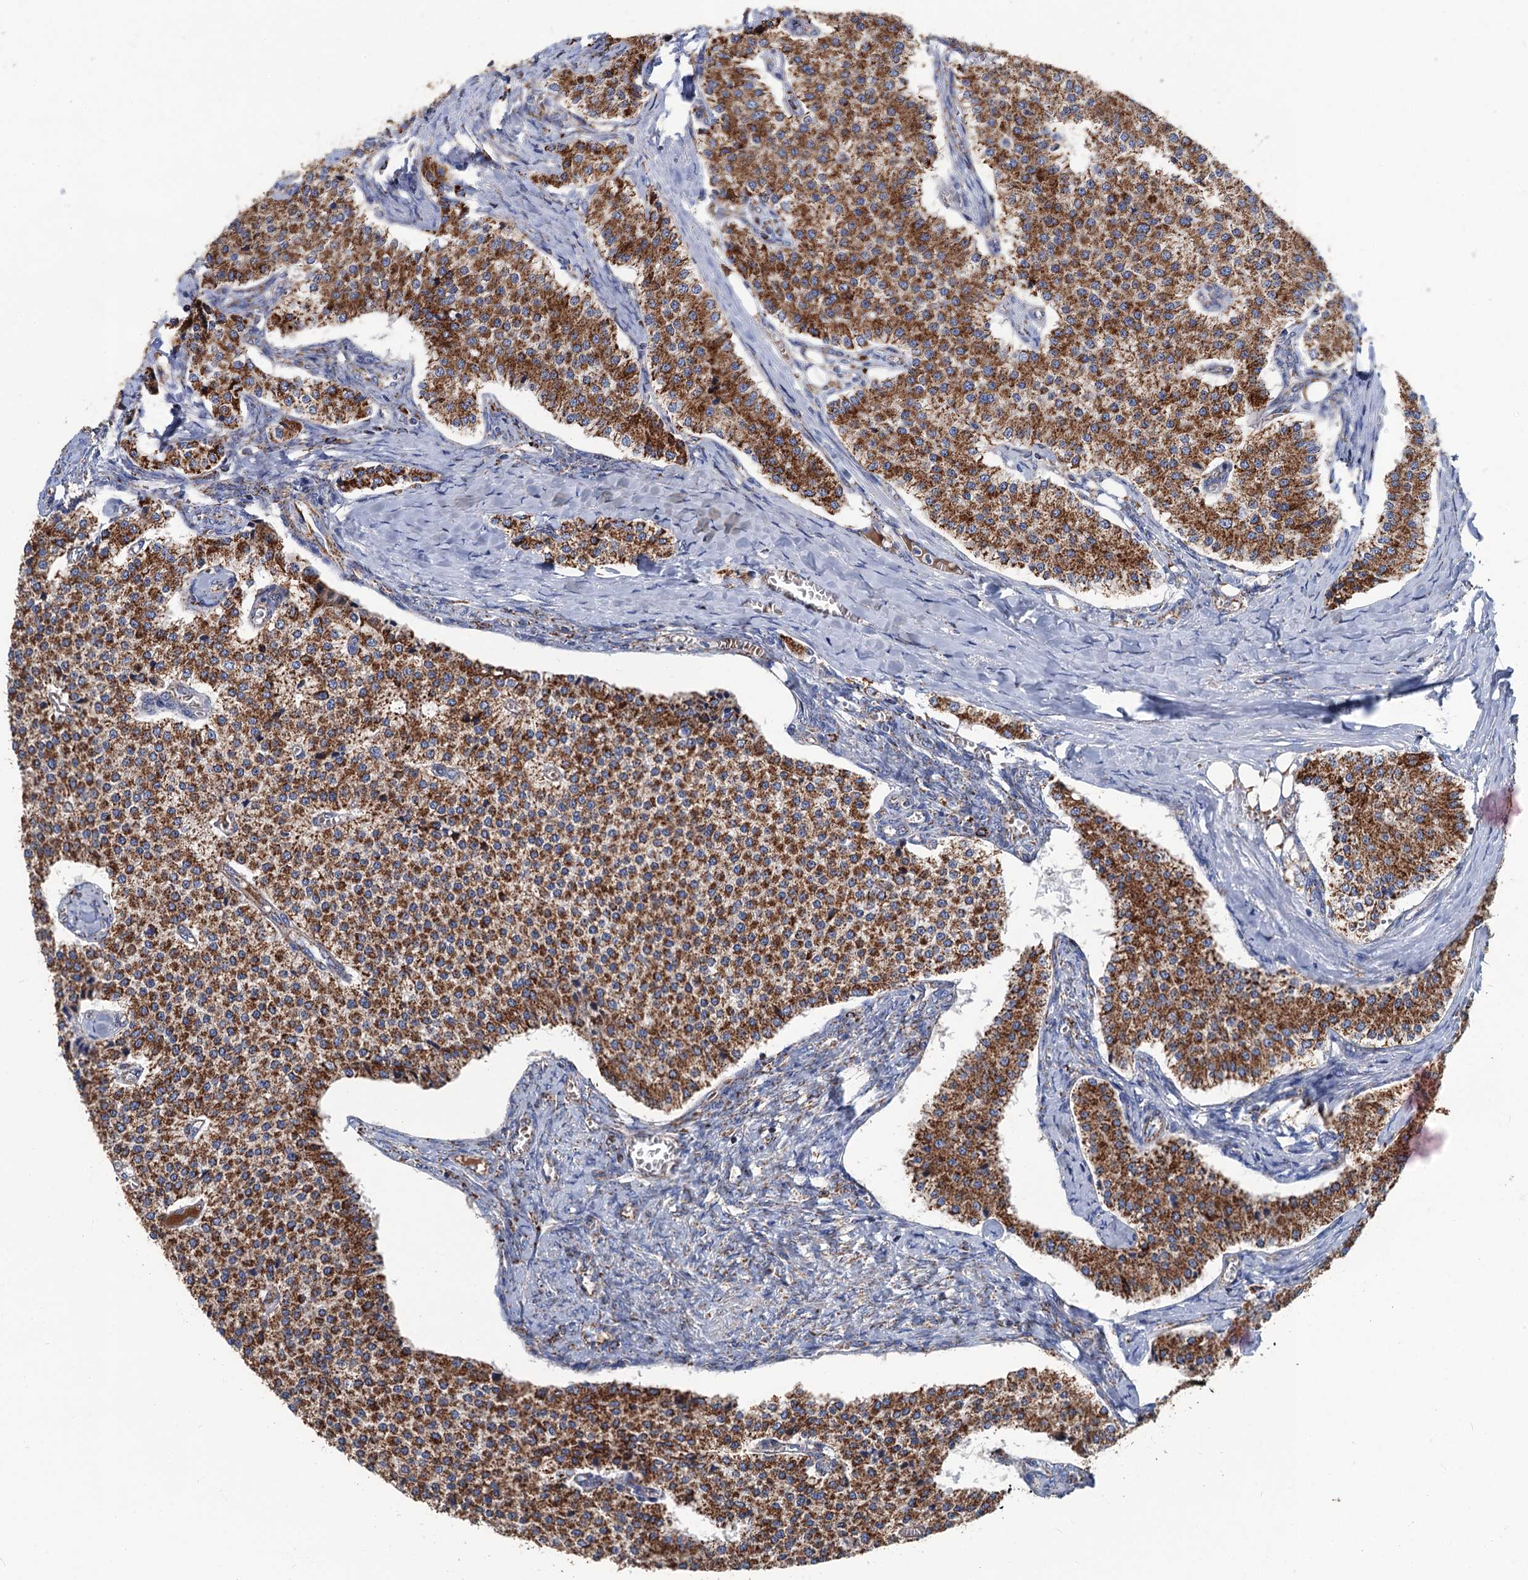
{"staining": {"intensity": "moderate", "quantity": ">75%", "location": "cytoplasmic/membranous"}, "tissue": "carcinoid", "cell_type": "Tumor cells", "image_type": "cancer", "snomed": [{"axis": "morphology", "description": "Carcinoid, malignant, NOS"}, {"axis": "topography", "description": "Colon"}], "caption": "Moderate cytoplasmic/membranous protein positivity is present in approximately >75% of tumor cells in carcinoid (malignant).", "gene": "IVD", "patient": {"sex": "female", "age": 52}}